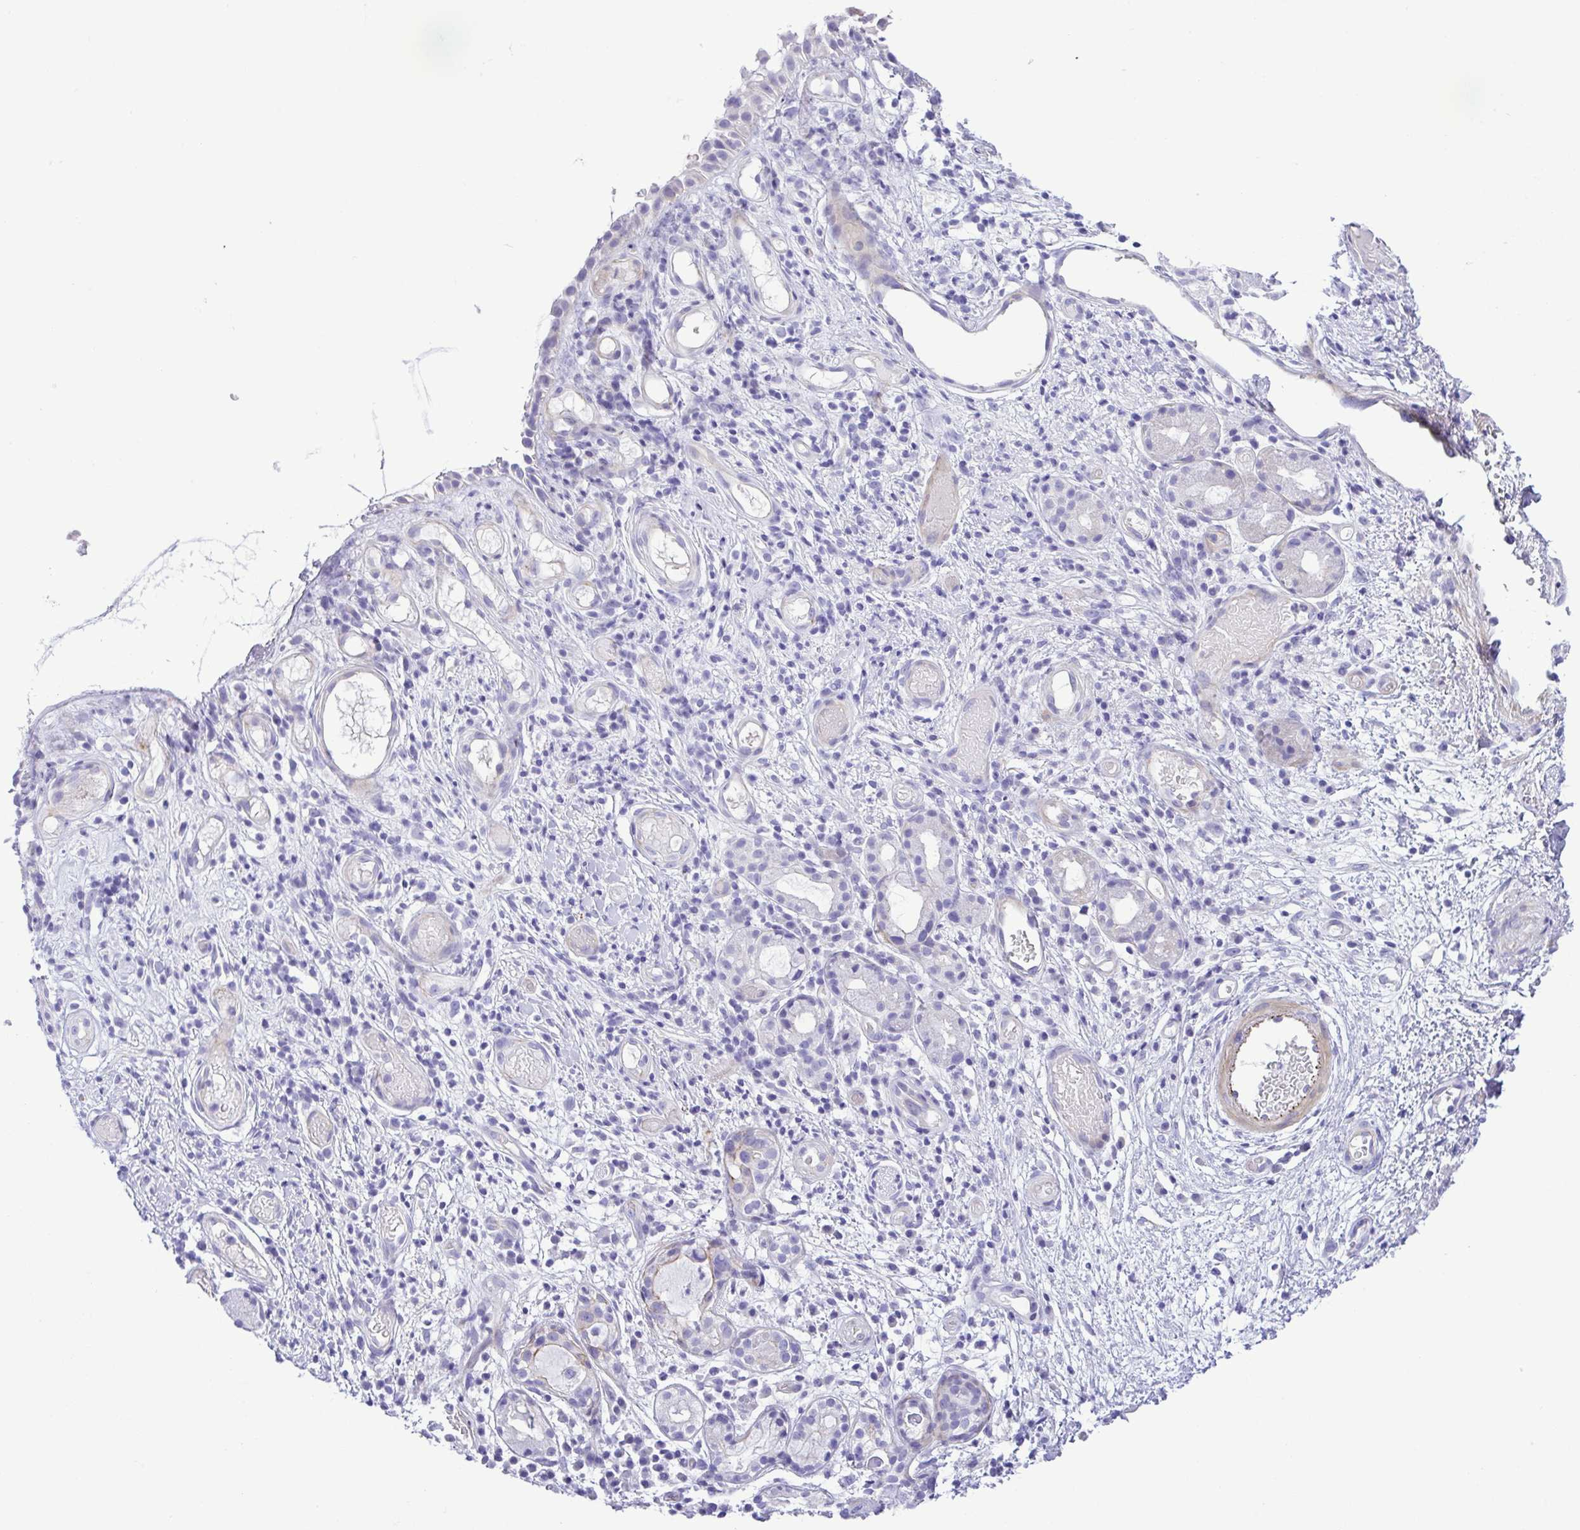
{"staining": {"intensity": "weak", "quantity": "<25%", "location": "cytoplasmic/membranous"}, "tissue": "nasopharynx", "cell_type": "Respiratory epithelial cells", "image_type": "normal", "snomed": [{"axis": "morphology", "description": "Normal tissue, NOS"}, {"axis": "morphology", "description": "Inflammation, NOS"}, {"axis": "topography", "description": "Nasopharynx"}], "caption": "DAB (3,3'-diaminobenzidine) immunohistochemical staining of unremarkable nasopharynx displays no significant staining in respiratory epithelial cells.", "gene": "GPR182", "patient": {"sex": "male", "age": 54}}